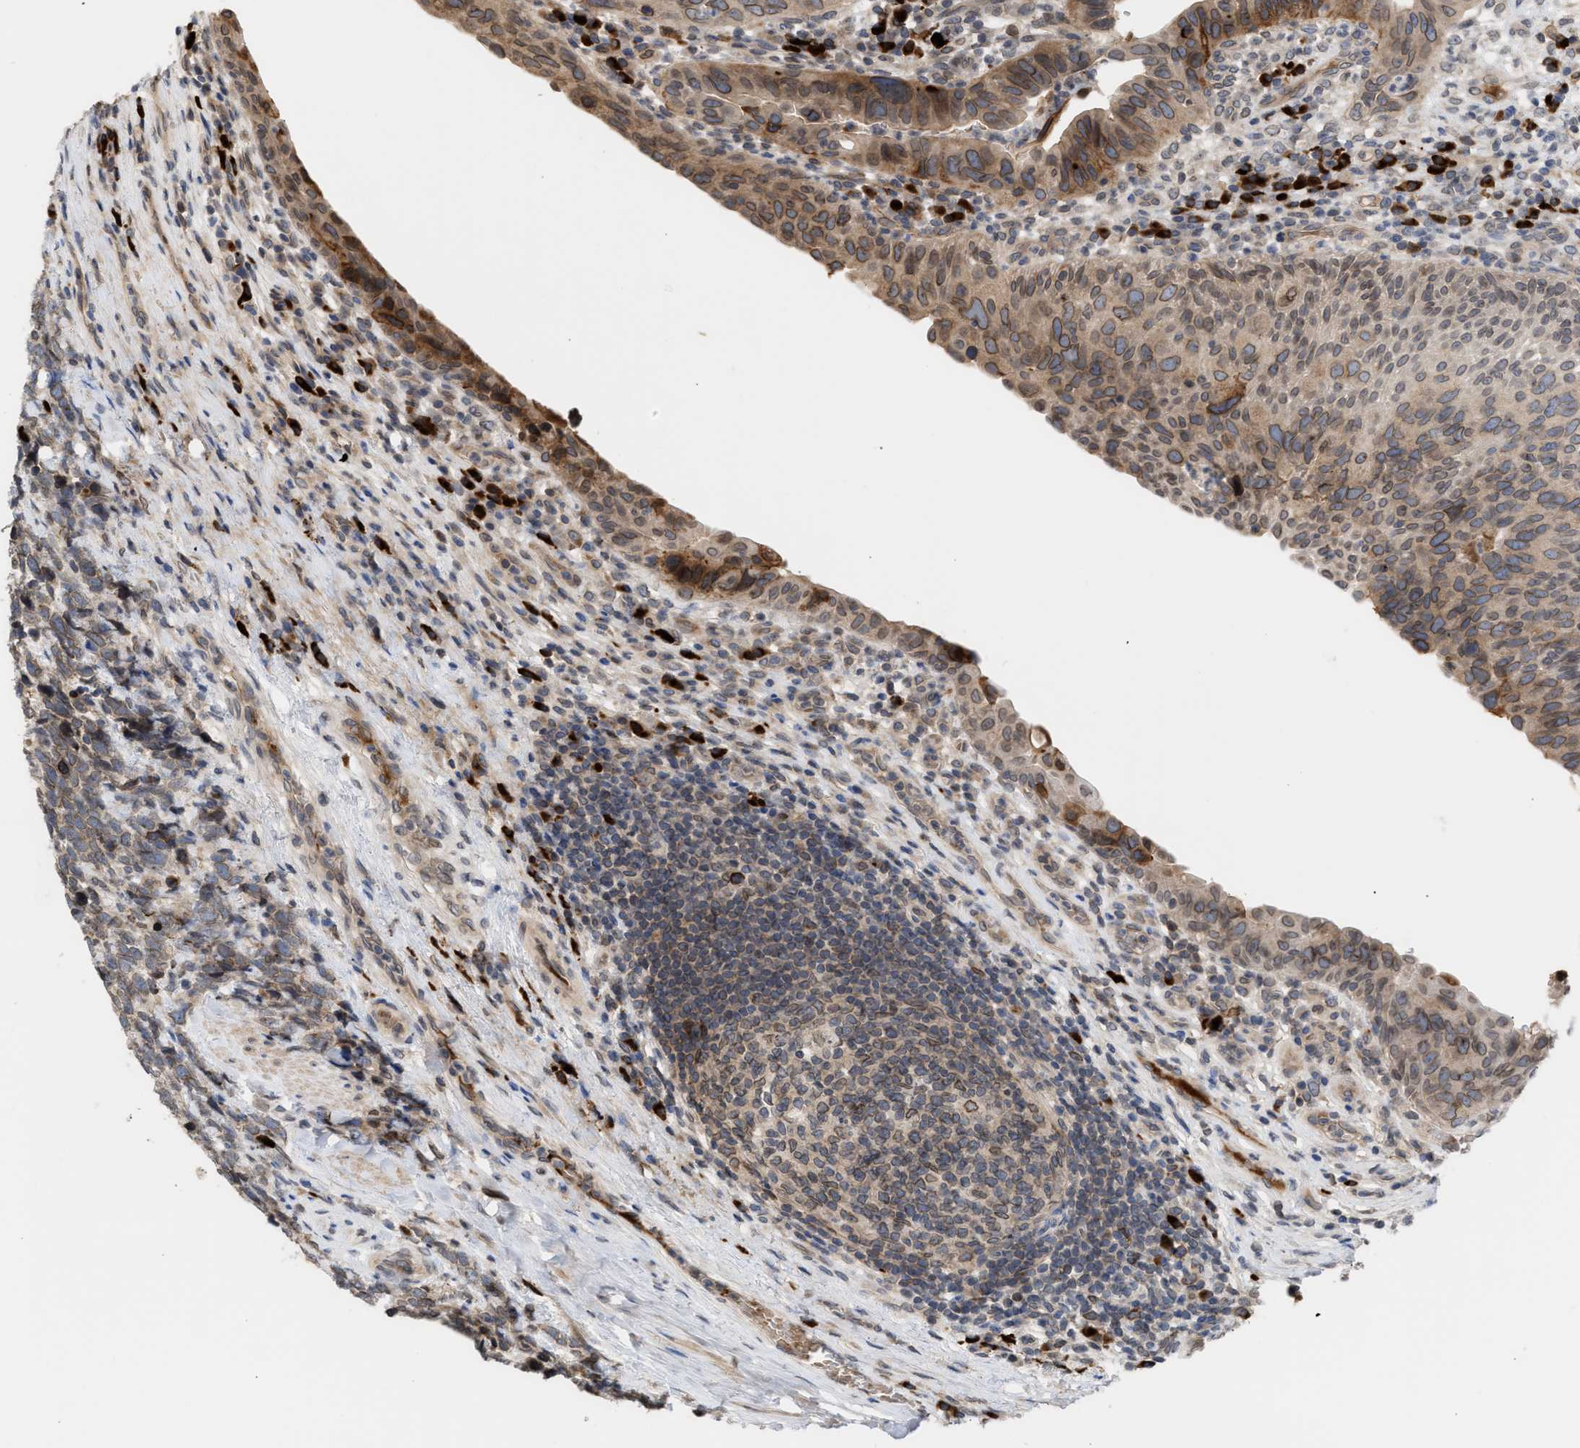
{"staining": {"intensity": "moderate", "quantity": ">75%", "location": "cytoplasmic/membranous,nuclear"}, "tissue": "urothelial cancer", "cell_type": "Tumor cells", "image_type": "cancer", "snomed": [{"axis": "morphology", "description": "Urothelial carcinoma, High grade"}, {"axis": "topography", "description": "Urinary bladder"}], "caption": "This micrograph exhibits high-grade urothelial carcinoma stained with immunohistochemistry (IHC) to label a protein in brown. The cytoplasmic/membranous and nuclear of tumor cells show moderate positivity for the protein. Nuclei are counter-stained blue.", "gene": "NUP62", "patient": {"sex": "female", "age": 82}}